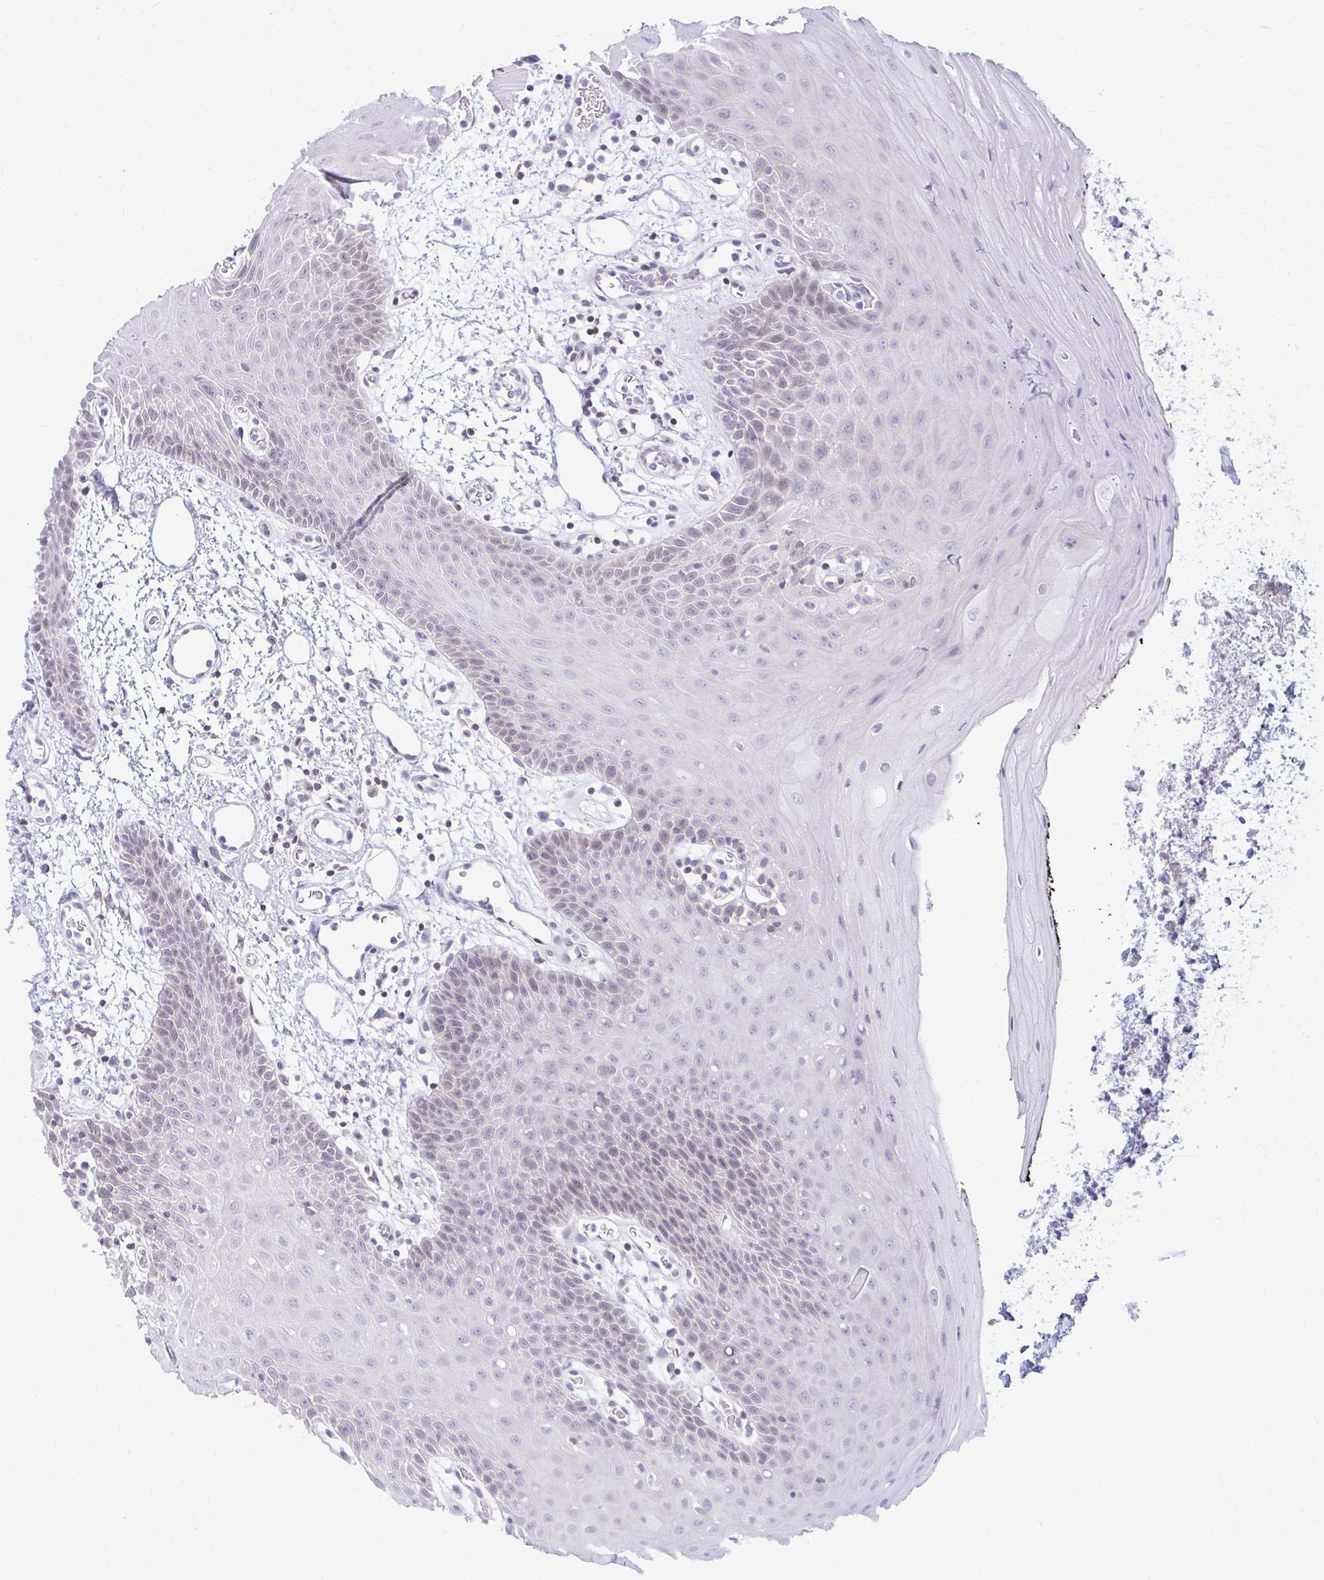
{"staining": {"intensity": "weak", "quantity": "25%-75%", "location": "nuclear"}, "tissue": "oral mucosa", "cell_type": "Squamous epithelial cells", "image_type": "normal", "snomed": [{"axis": "morphology", "description": "Normal tissue, NOS"}, {"axis": "topography", "description": "Oral tissue"}], "caption": "High-power microscopy captured an IHC histopathology image of benign oral mucosa, revealing weak nuclear expression in about 25%-75% of squamous epithelial cells. (DAB IHC with brightfield microscopy, high magnification).", "gene": "RADIL", "patient": {"sex": "female", "age": 59}}